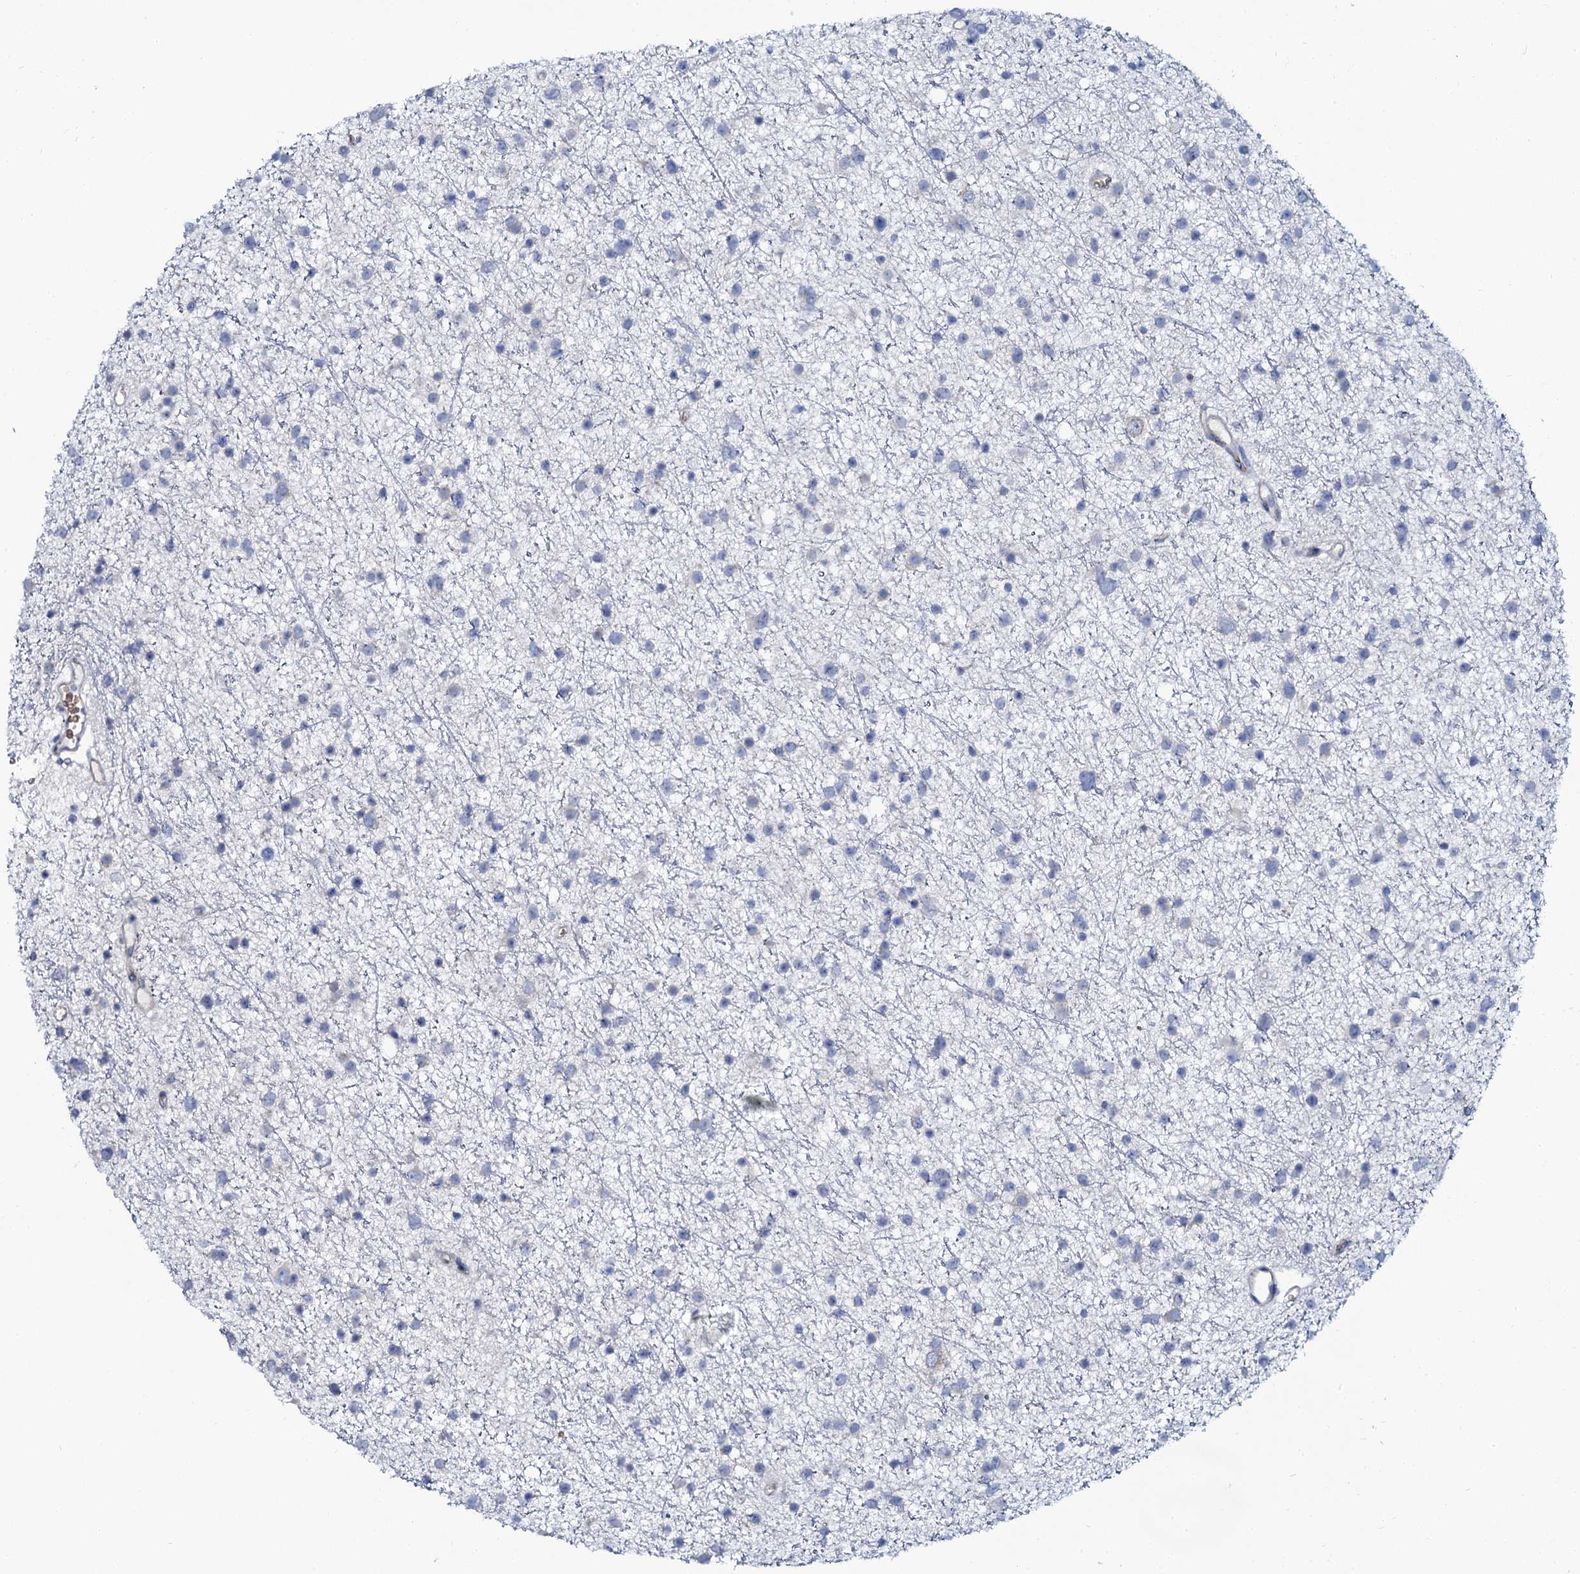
{"staining": {"intensity": "negative", "quantity": "none", "location": "none"}, "tissue": "glioma", "cell_type": "Tumor cells", "image_type": "cancer", "snomed": [{"axis": "morphology", "description": "Glioma, malignant, Low grade"}, {"axis": "topography", "description": "Cerebral cortex"}], "caption": "Immunohistochemistry (IHC) of malignant glioma (low-grade) demonstrates no expression in tumor cells. (IHC, brightfield microscopy, high magnification).", "gene": "C10orf88", "patient": {"sex": "female", "age": 39}}